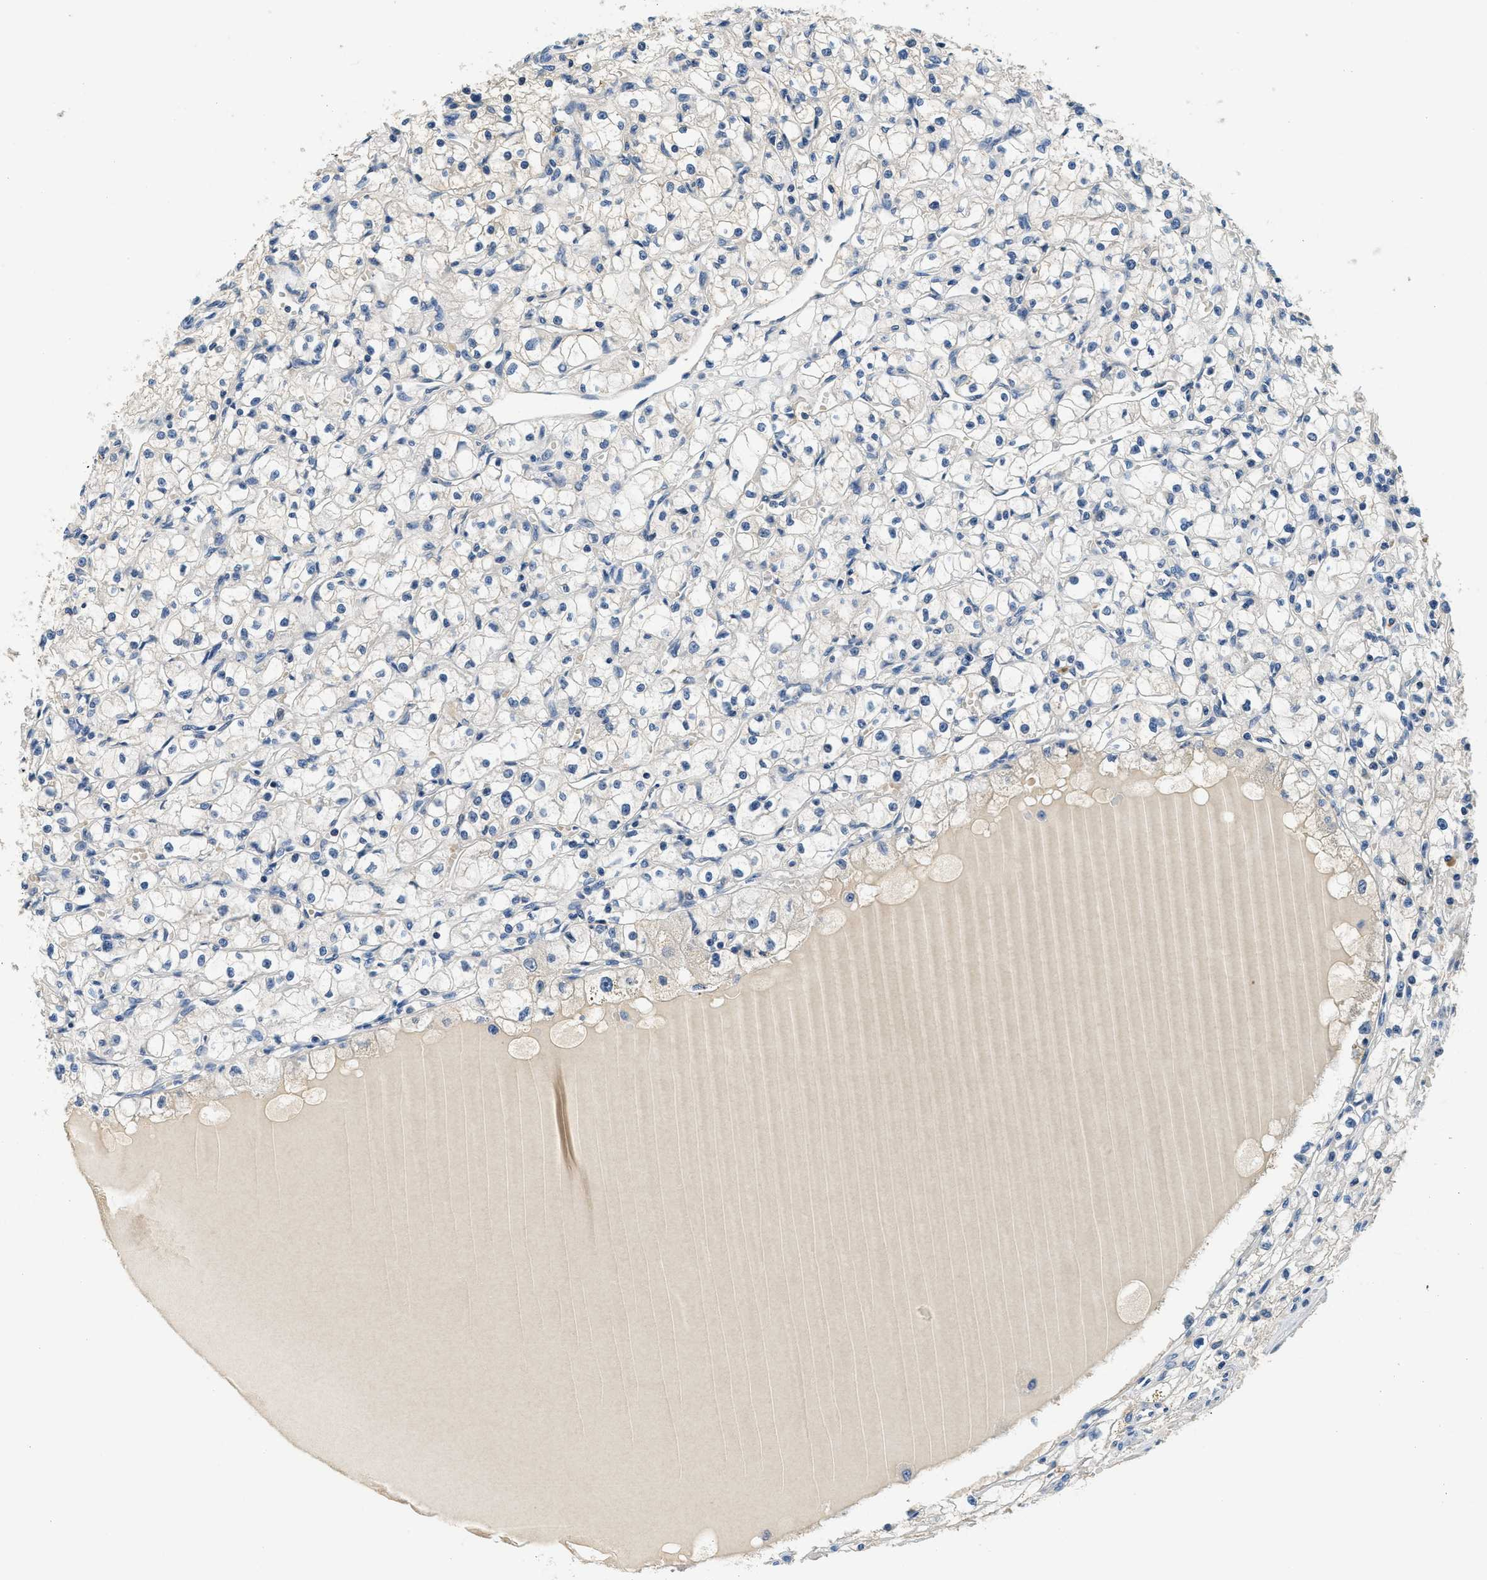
{"staining": {"intensity": "negative", "quantity": "none", "location": "none"}, "tissue": "renal cancer", "cell_type": "Tumor cells", "image_type": "cancer", "snomed": [{"axis": "morphology", "description": "Adenocarcinoma, NOS"}, {"axis": "topography", "description": "Kidney"}], "caption": "An immunohistochemistry histopathology image of renal adenocarcinoma is shown. There is no staining in tumor cells of renal adenocarcinoma.", "gene": "ALDH3A2", "patient": {"sex": "male", "age": 56}}